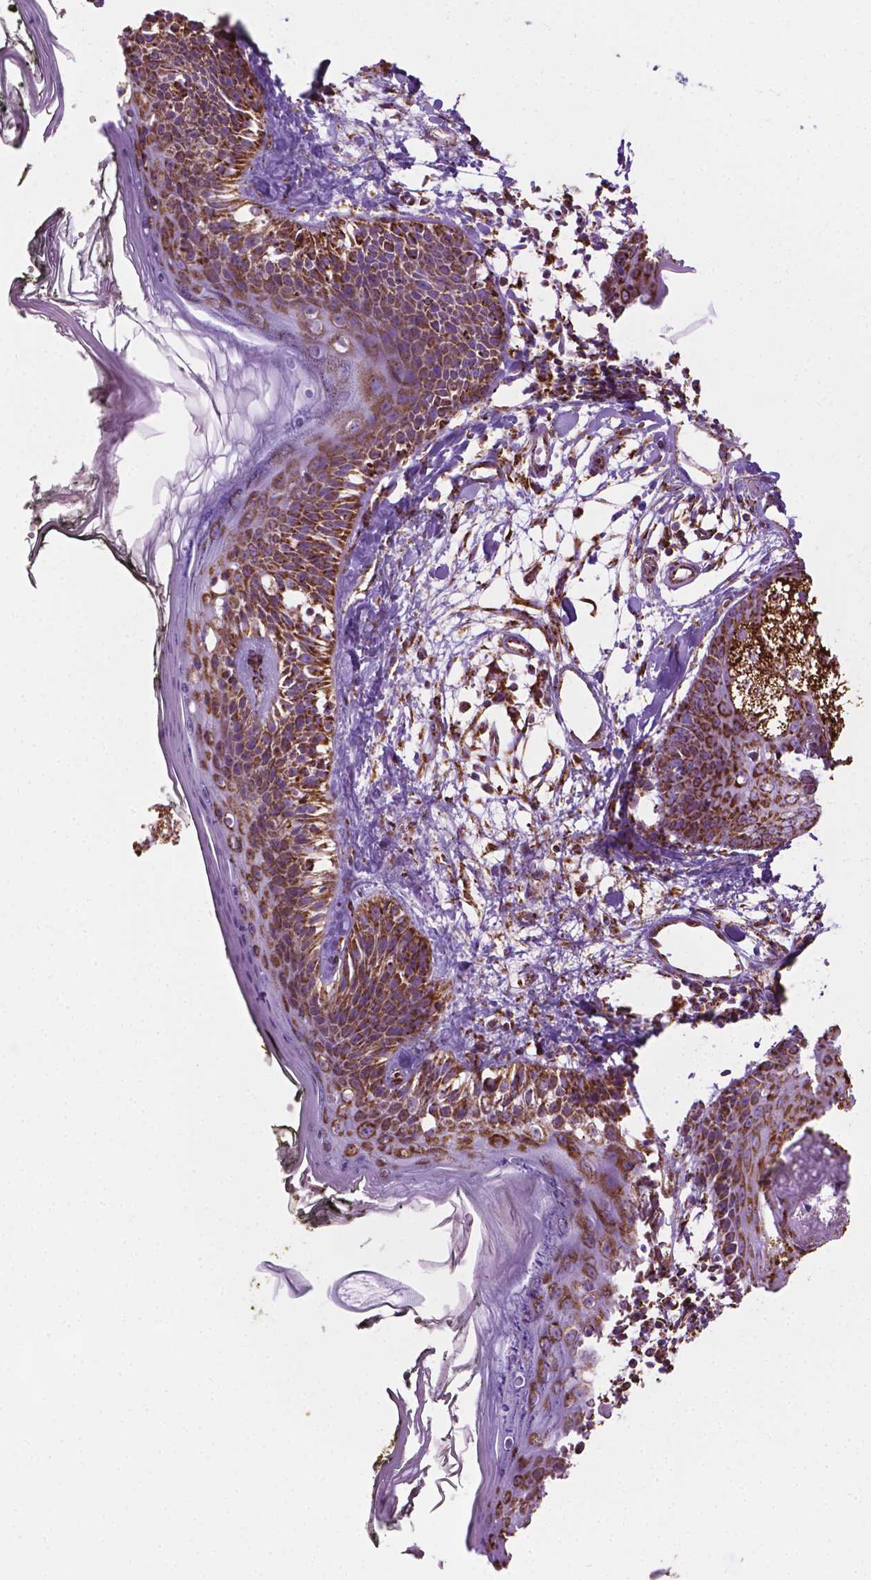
{"staining": {"intensity": "strong", "quantity": ">75%", "location": "cytoplasmic/membranous"}, "tissue": "skin", "cell_type": "Fibroblasts", "image_type": "normal", "snomed": [{"axis": "morphology", "description": "Normal tissue, NOS"}, {"axis": "topography", "description": "Skin"}], "caption": "Immunohistochemistry (IHC) (DAB (3,3'-diaminobenzidine)) staining of unremarkable skin displays strong cytoplasmic/membranous protein positivity in approximately >75% of fibroblasts. The staining is performed using DAB brown chromogen to label protein expression. The nuclei are counter-stained blue using hematoxylin.", "gene": "RMDN3", "patient": {"sex": "male", "age": 76}}